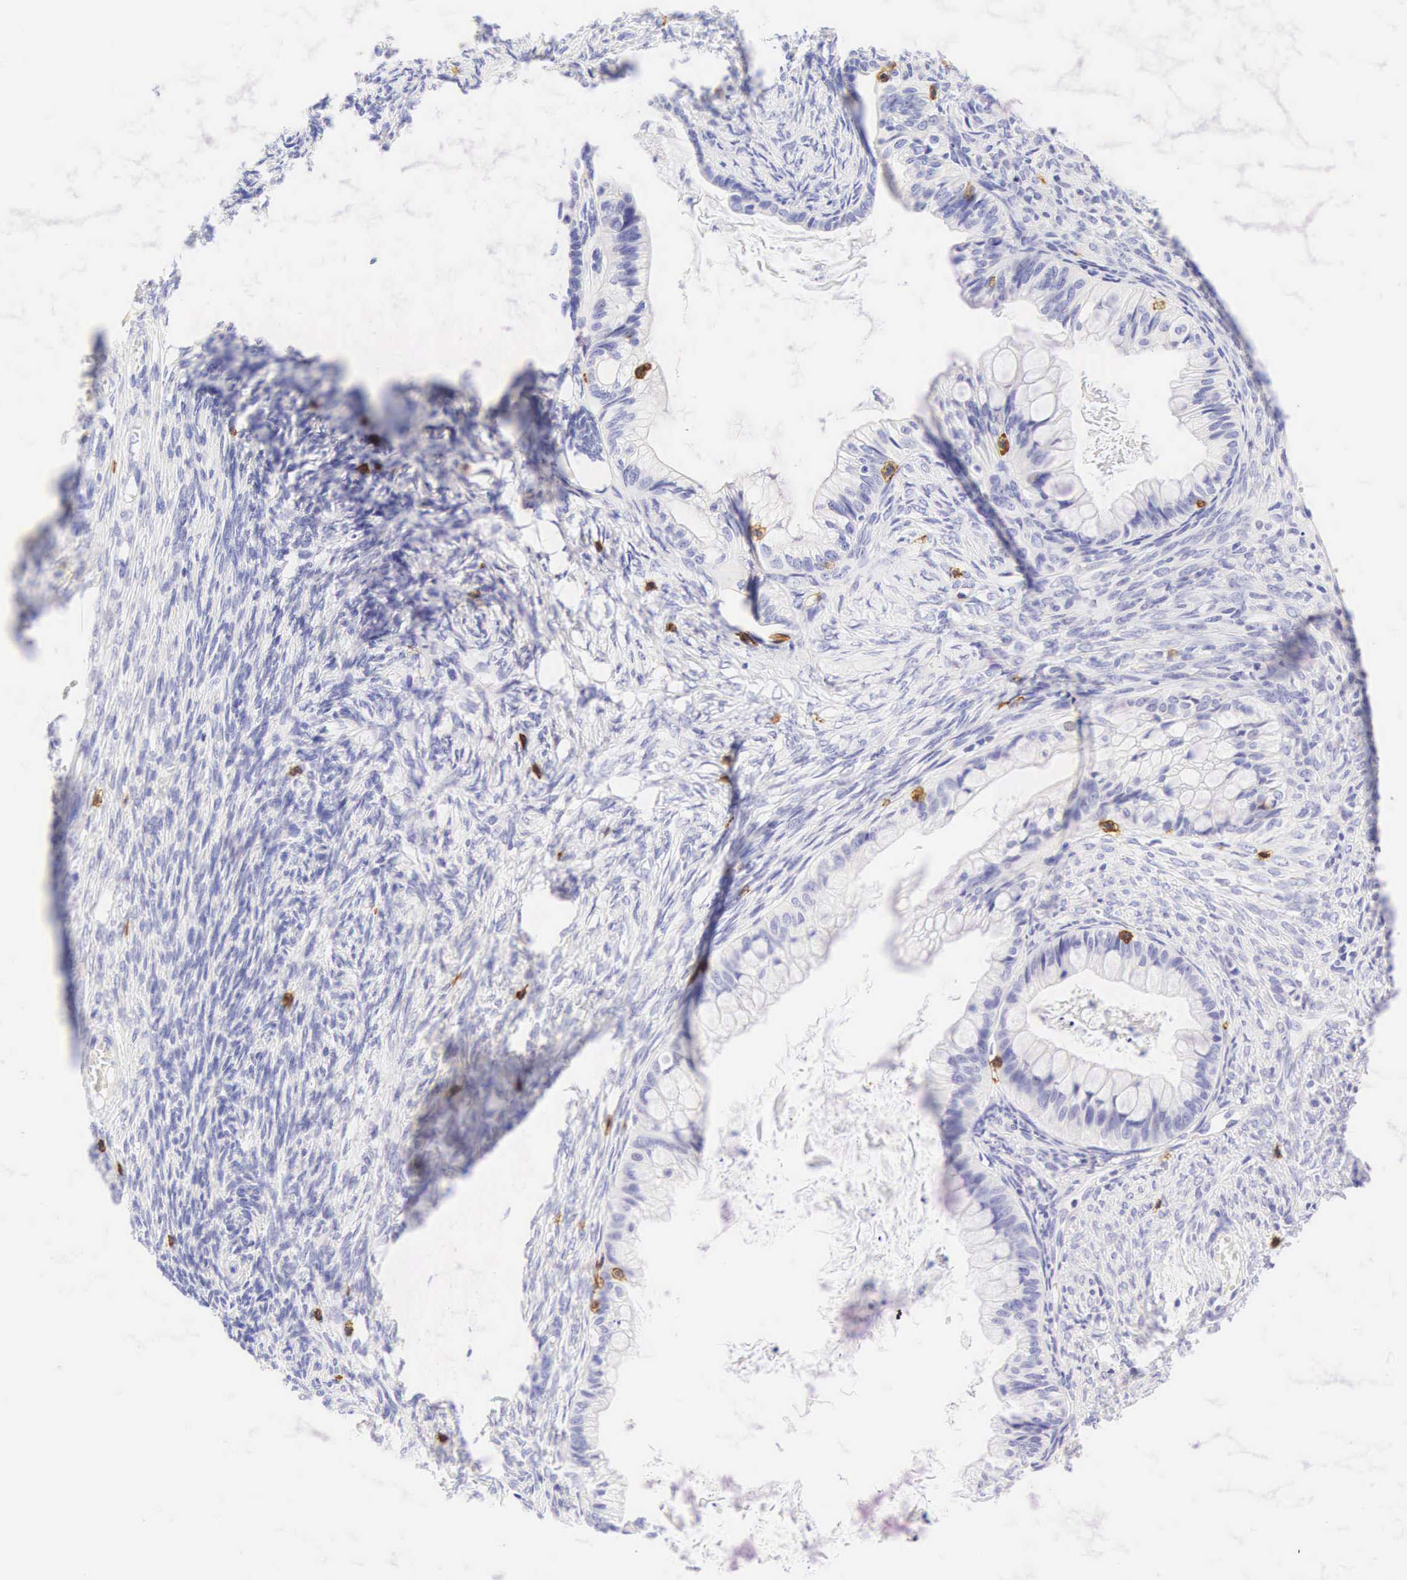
{"staining": {"intensity": "negative", "quantity": "none", "location": "none"}, "tissue": "ovarian cancer", "cell_type": "Tumor cells", "image_type": "cancer", "snomed": [{"axis": "morphology", "description": "Cystadenocarcinoma, mucinous, NOS"}, {"axis": "topography", "description": "Ovary"}], "caption": "Immunohistochemistry (IHC) micrograph of neoplastic tissue: human ovarian cancer stained with DAB (3,3'-diaminobenzidine) exhibits no significant protein positivity in tumor cells.", "gene": "CD8A", "patient": {"sex": "female", "age": 57}}